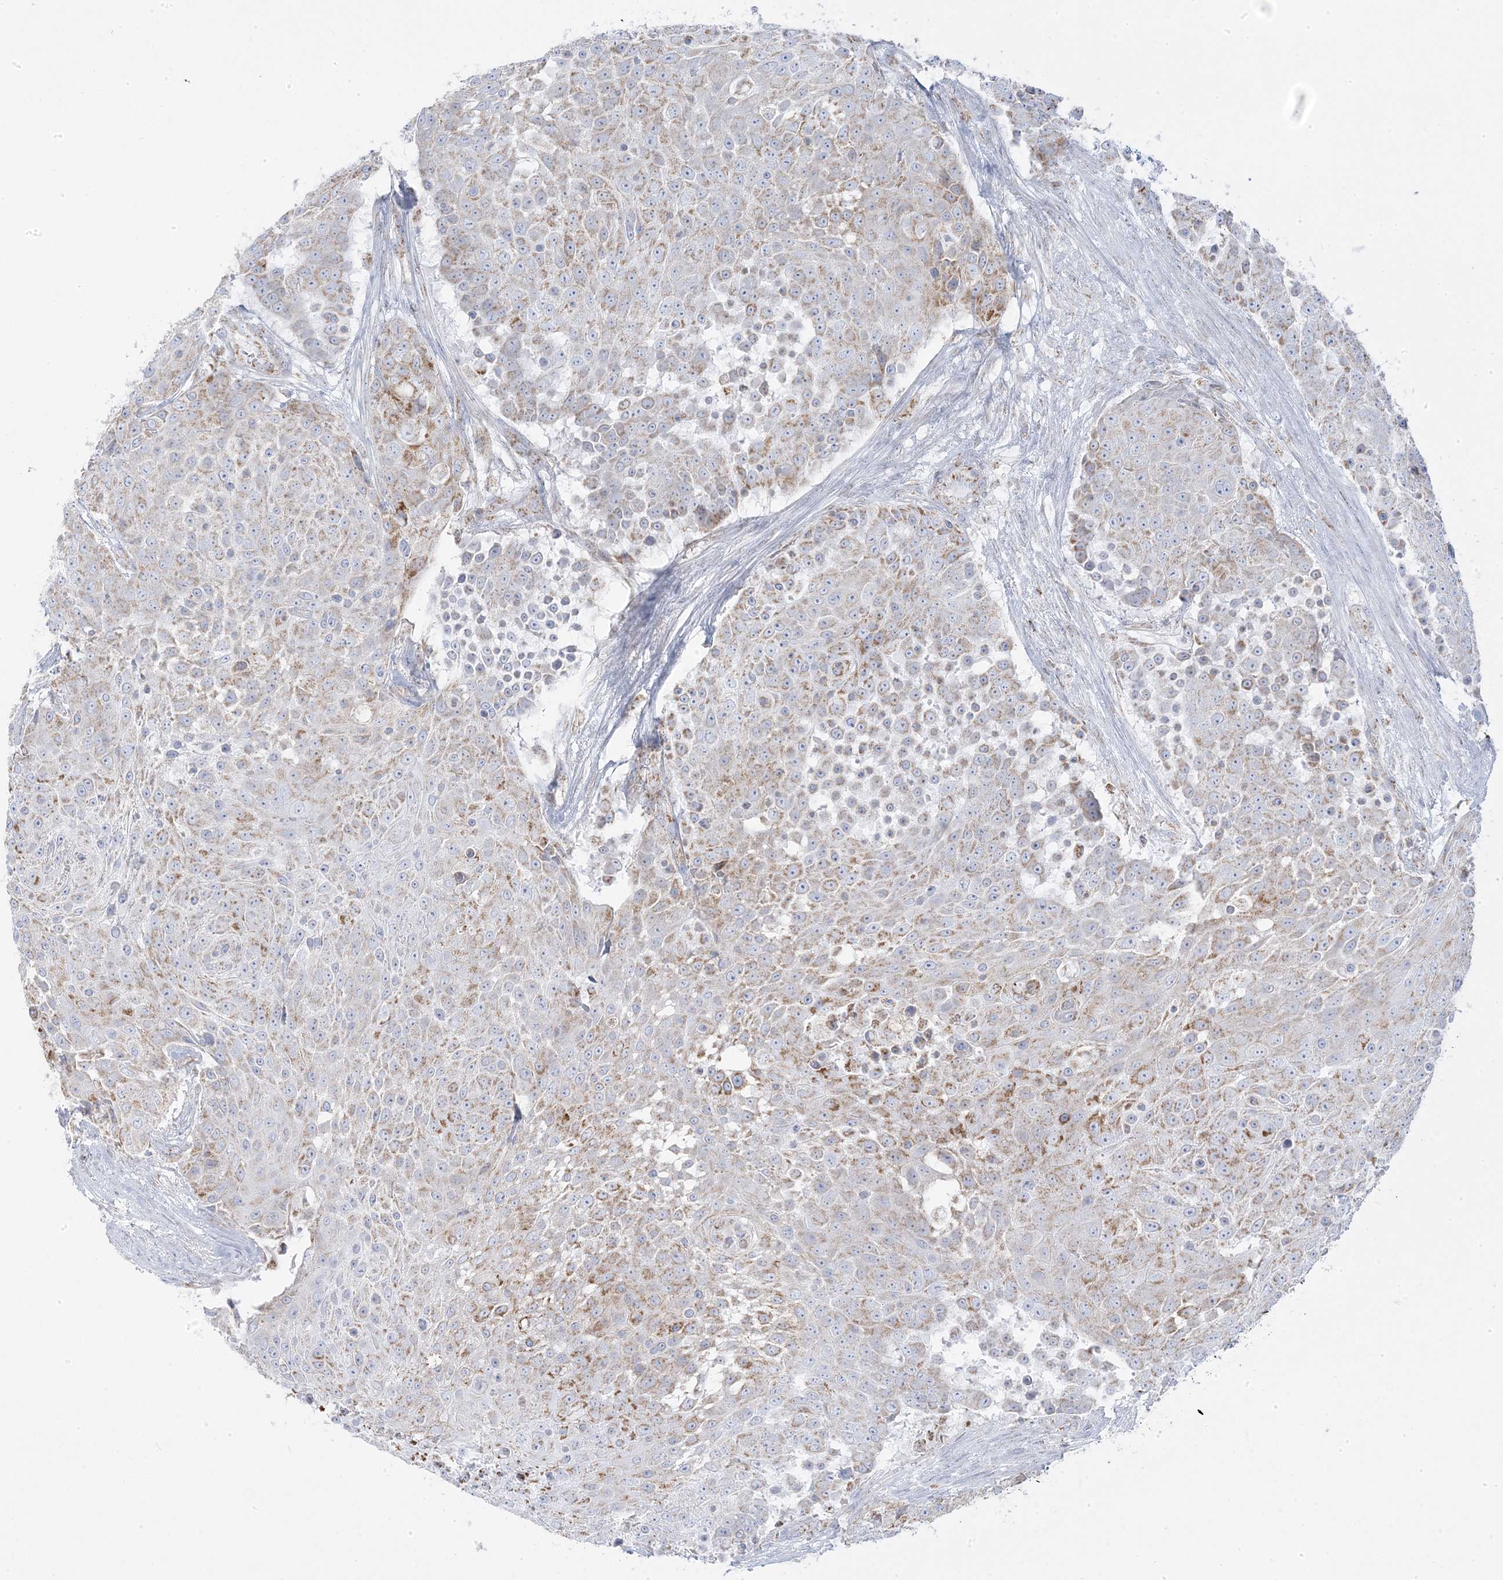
{"staining": {"intensity": "moderate", "quantity": "<25%", "location": "cytoplasmic/membranous"}, "tissue": "urothelial cancer", "cell_type": "Tumor cells", "image_type": "cancer", "snomed": [{"axis": "morphology", "description": "Urothelial carcinoma, High grade"}, {"axis": "topography", "description": "Urinary bladder"}], "caption": "There is low levels of moderate cytoplasmic/membranous staining in tumor cells of urothelial carcinoma (high-grade), as demonstrated by immunohistochemical staining (brown color).", "gene": "PCCB", "patient": {"sex": "female", "age": 63}}